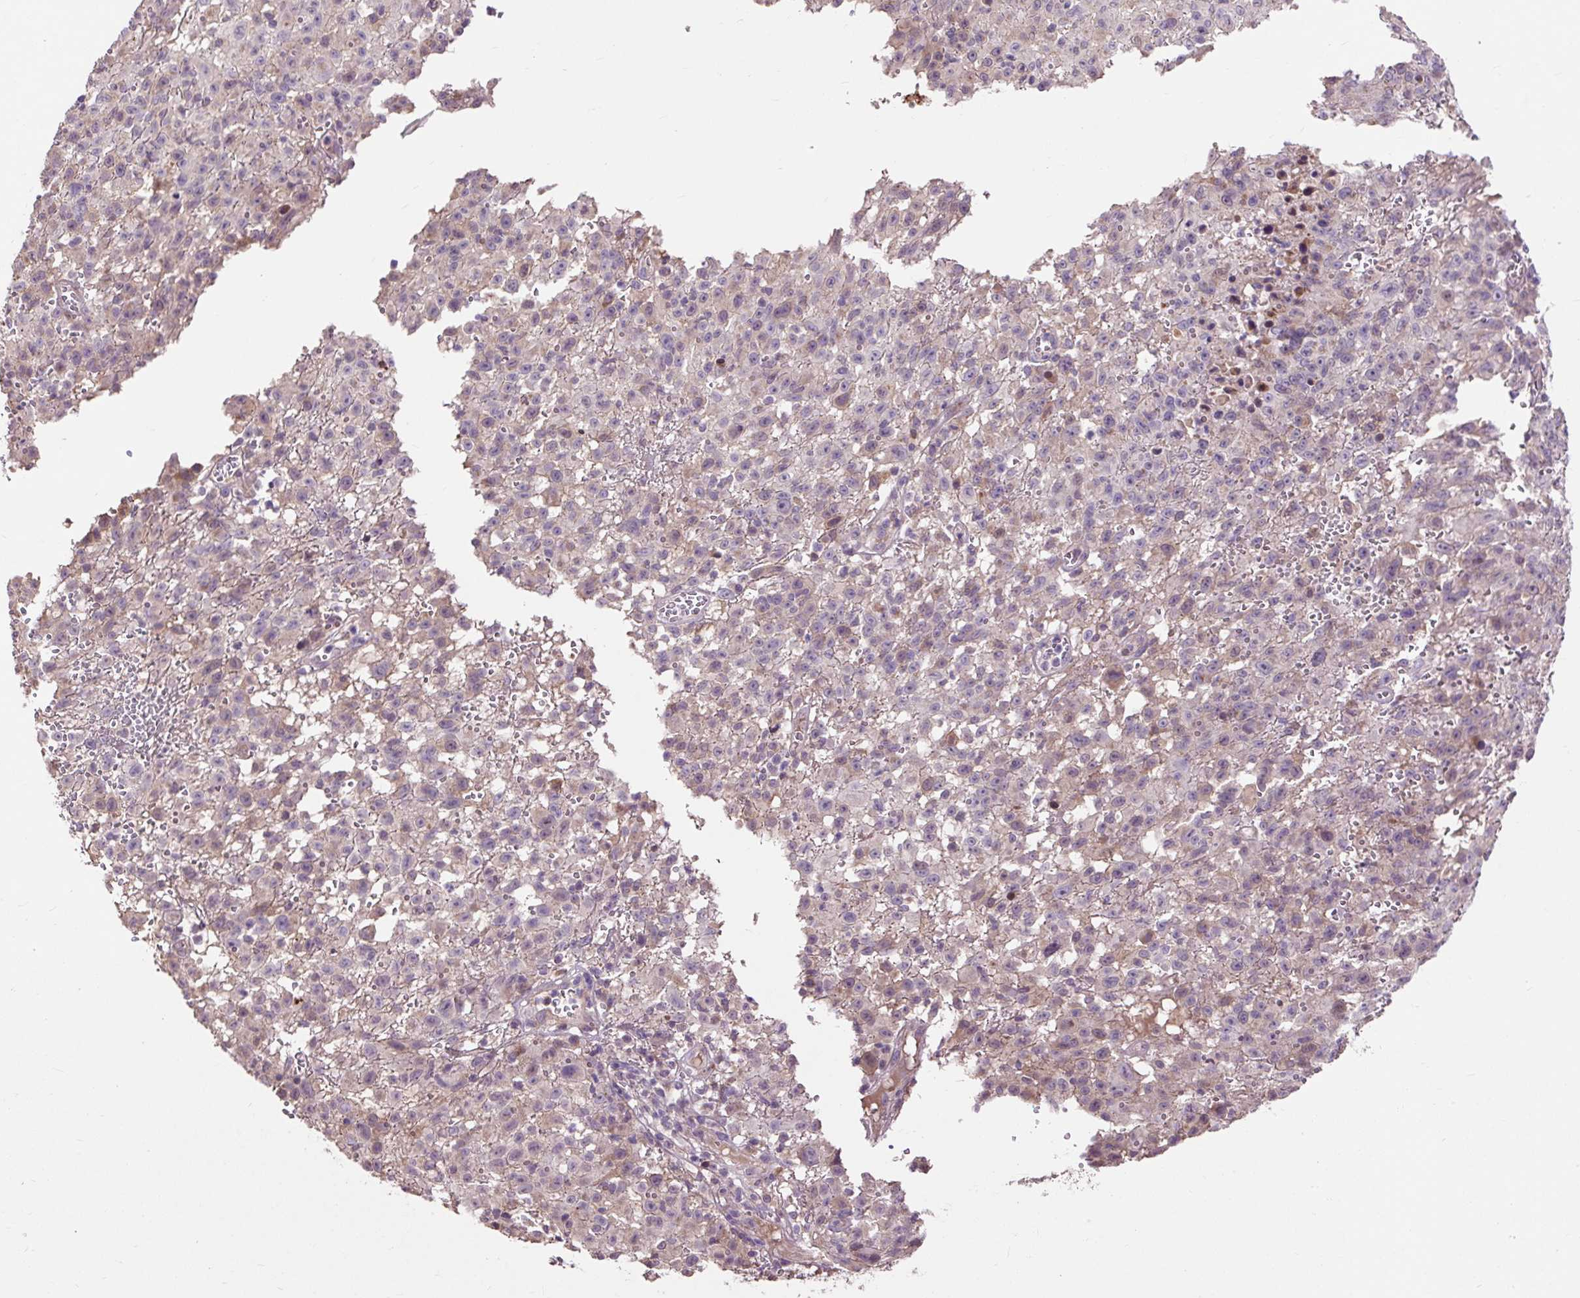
{"staining": {"intensity": "negative", "quantity": "none", "location": "none"}, "tissue": "melanoma", "cell_type": "Tumor cells", "image_type": "cancer", "snomed": [{"axis": "morphology", "description": "Malignant melanoma, NOS"}, {"axis": "topography", "description": "Skin"}], "caption": "Malignant melanoma was stained to show a protein in brown. There is no significant expression in tumor cells.", "gene": "PRIMPOL", "patient": {"sex": "male", "age": 46}}